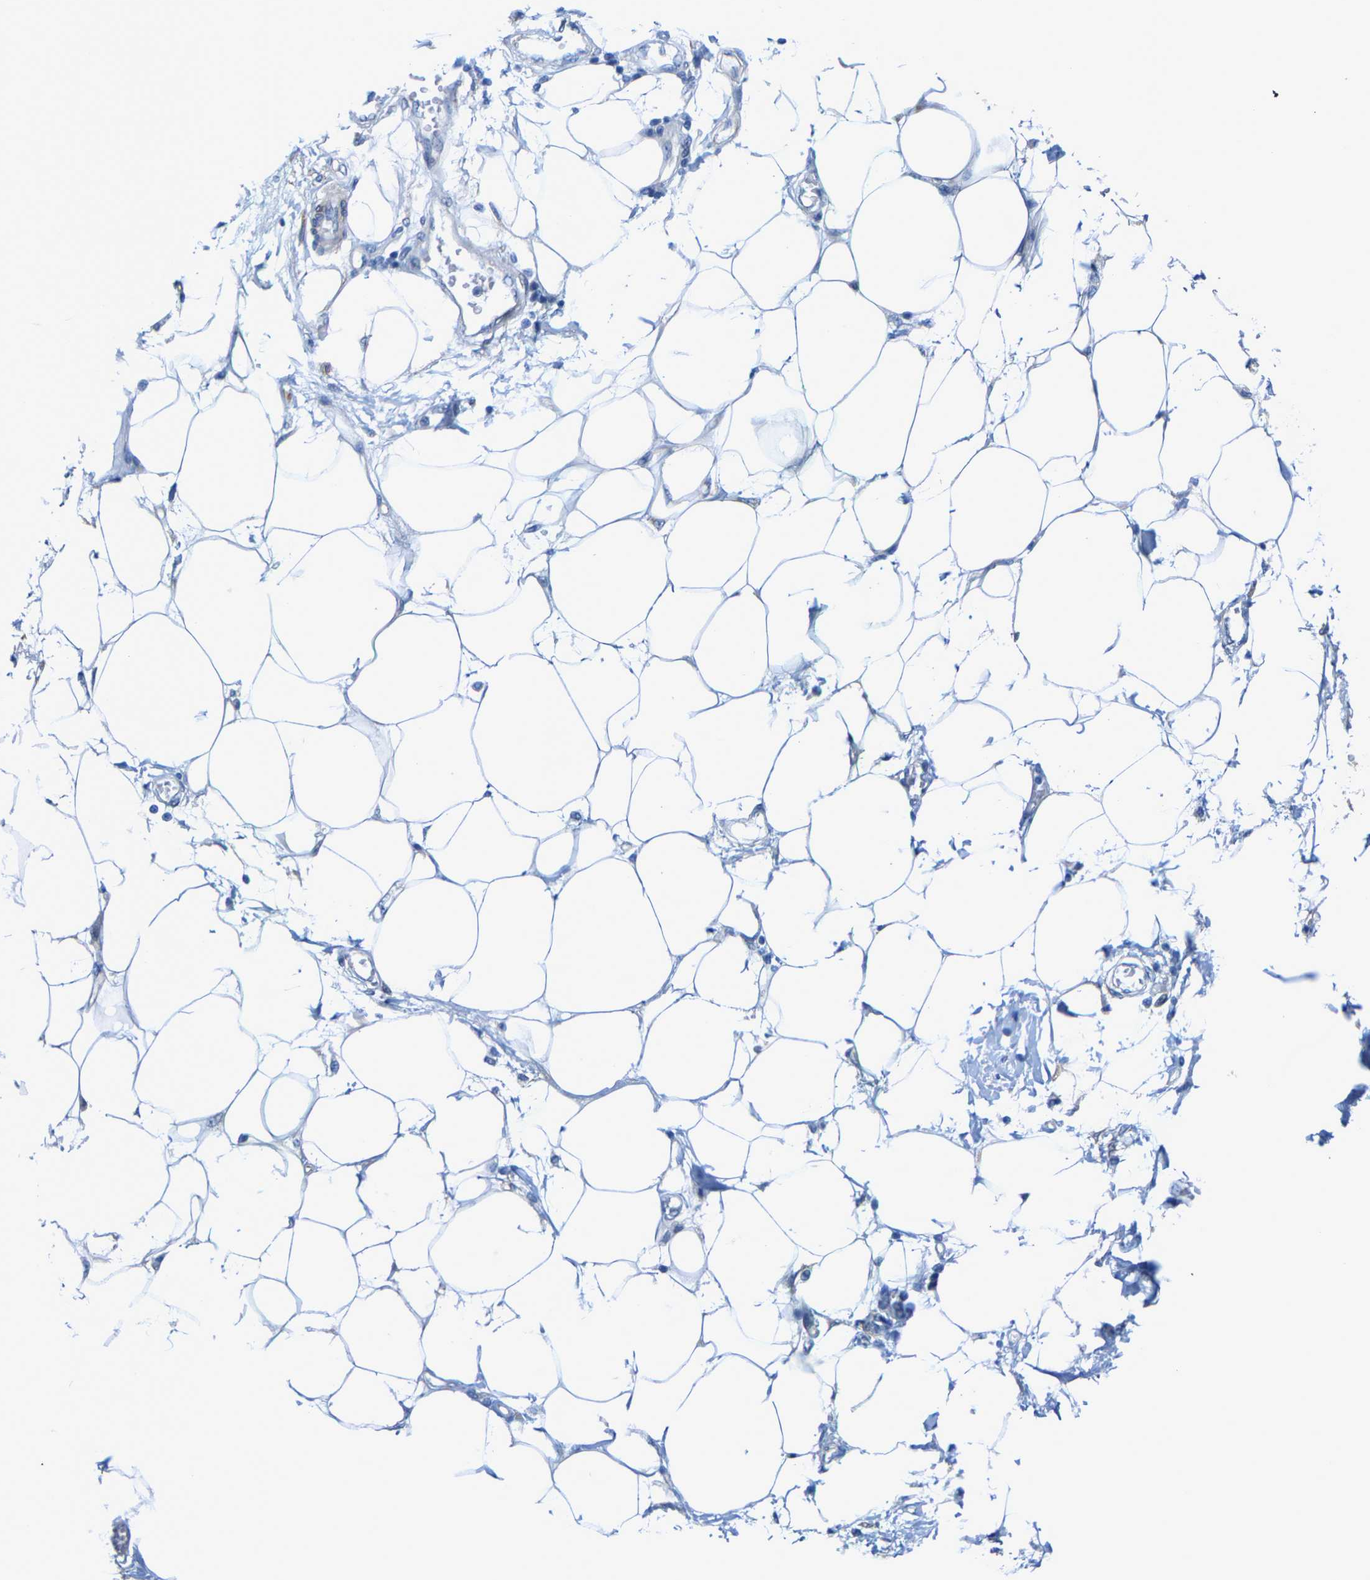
{"staining": {"intensity": "negative", "quantity": "none", "location": "none"}, "tissue": "adipose tissue", "cell_type": "Adipocytes", "image_type": "normal", "snomed": [{"axis": "morphology", "description": "Normal tissue, NOS"}, {"axis": "morphology", "description": "Adenocarcinoma, NOS"}, {"axis": "topography", "description": "Duodenum"}, {"axis": "topography", "description": "Peripheral nerve tissue"}], "caption": "Micrograph shows no significant protein expression in adipocytes of unremarkable adipose tissue. Brightfield microscopy of immunohistochemistry (IHC) stained with DAB (brown) and hematoxylin (blue), captured at high magnification.", "gene": "DSCAM", "patient": {"sex": "female", "age": 60}}